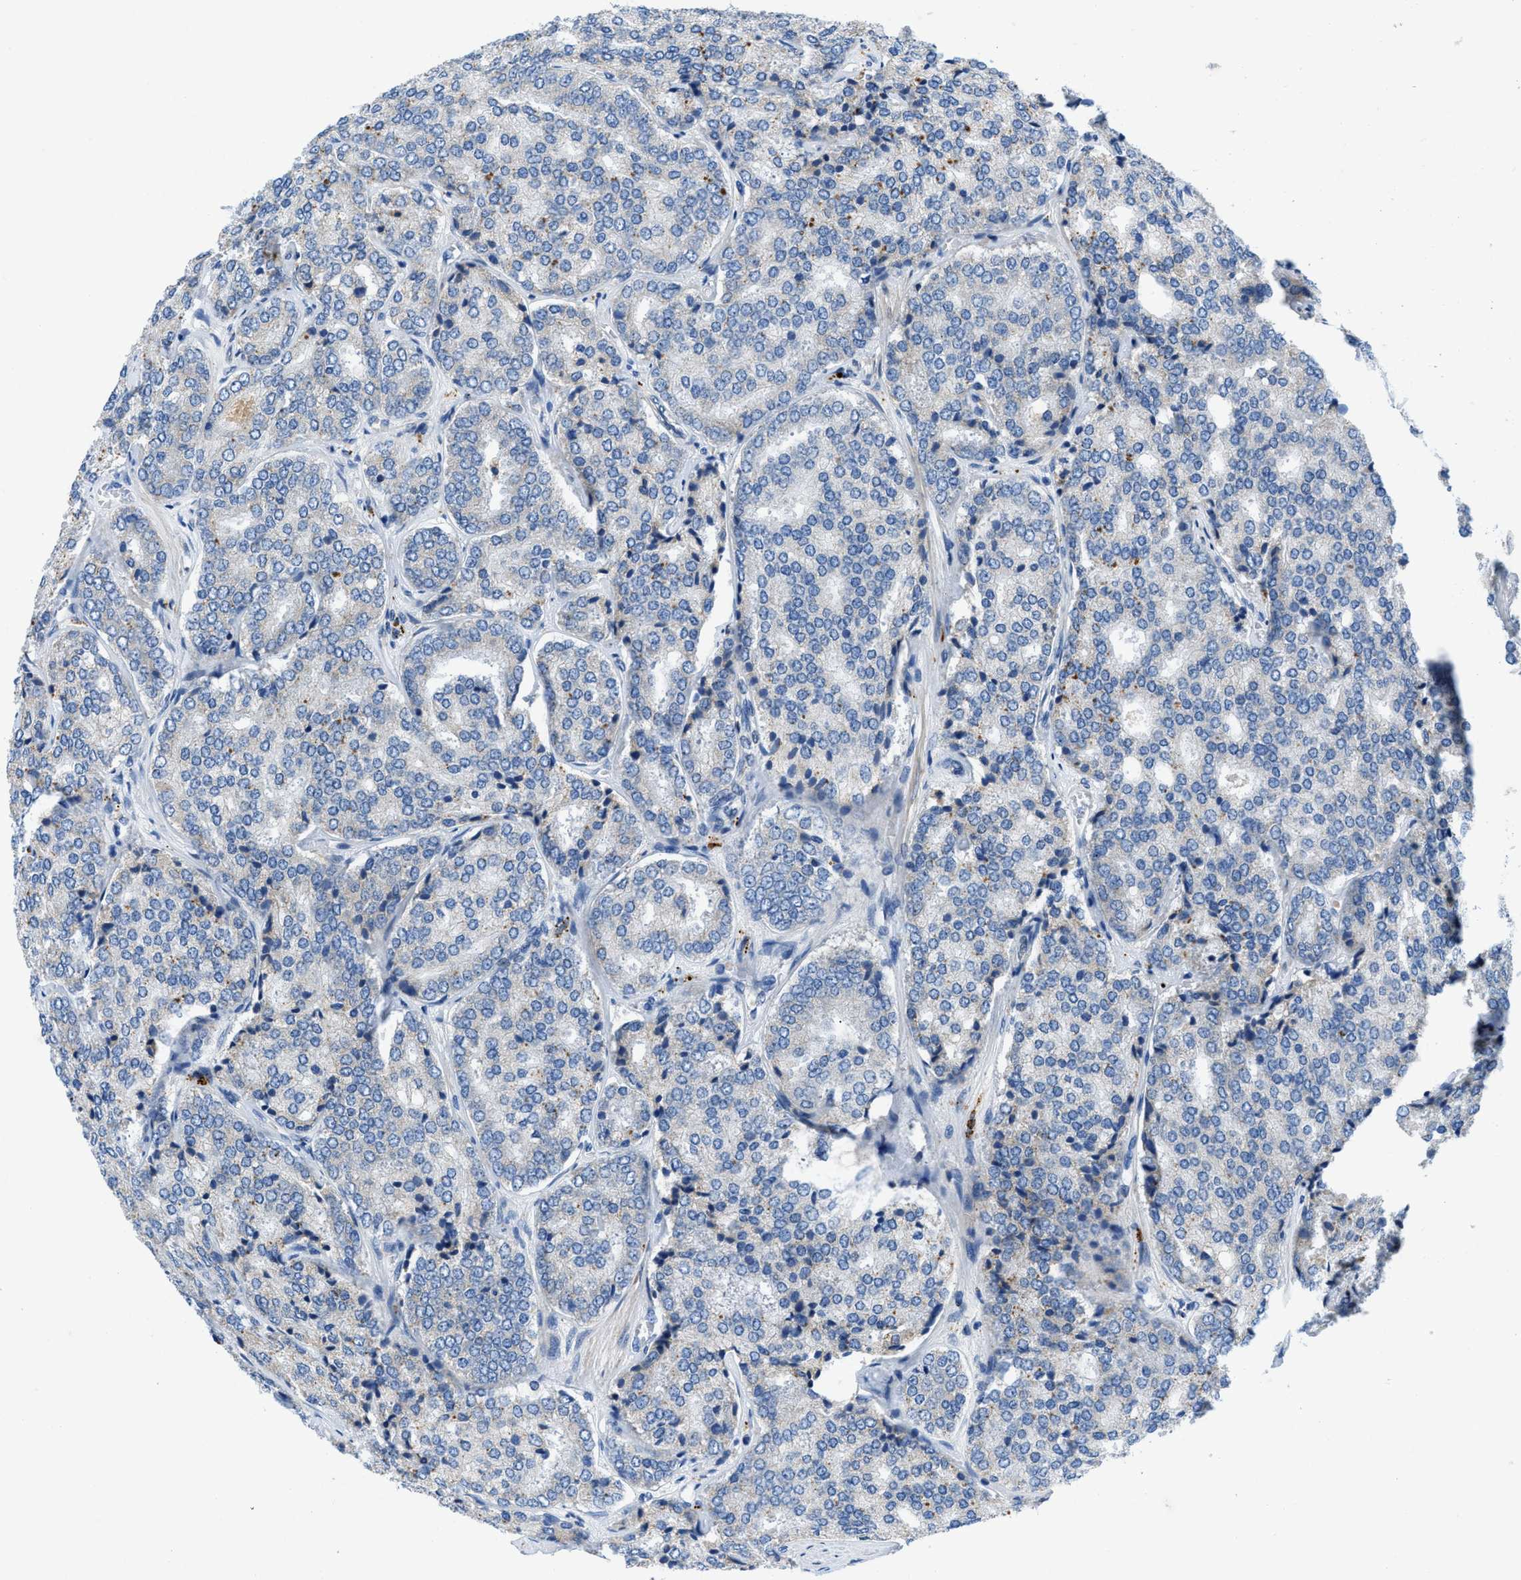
{"staining": {"intensity": "weak", "quantity": "<25%", "location": "cytoplasmic/membranous"}, "tissue": "prostate cancer", "cell_type": "Tumor cells", "image_type": "cancer", "snomed": [{"axis": "morphology", "description": "Adenocarcinoma, High grade"}, {"axis": "topography", "description": "Prostate"}], "caption": "DAB immunohistochemical staining of prostate cancer (adenocarcinoma (high-grade)) exhibits no significant expression in tumor cells.", "gene": "TMEM248", "patient": {"sex": "male", "age": 65}}